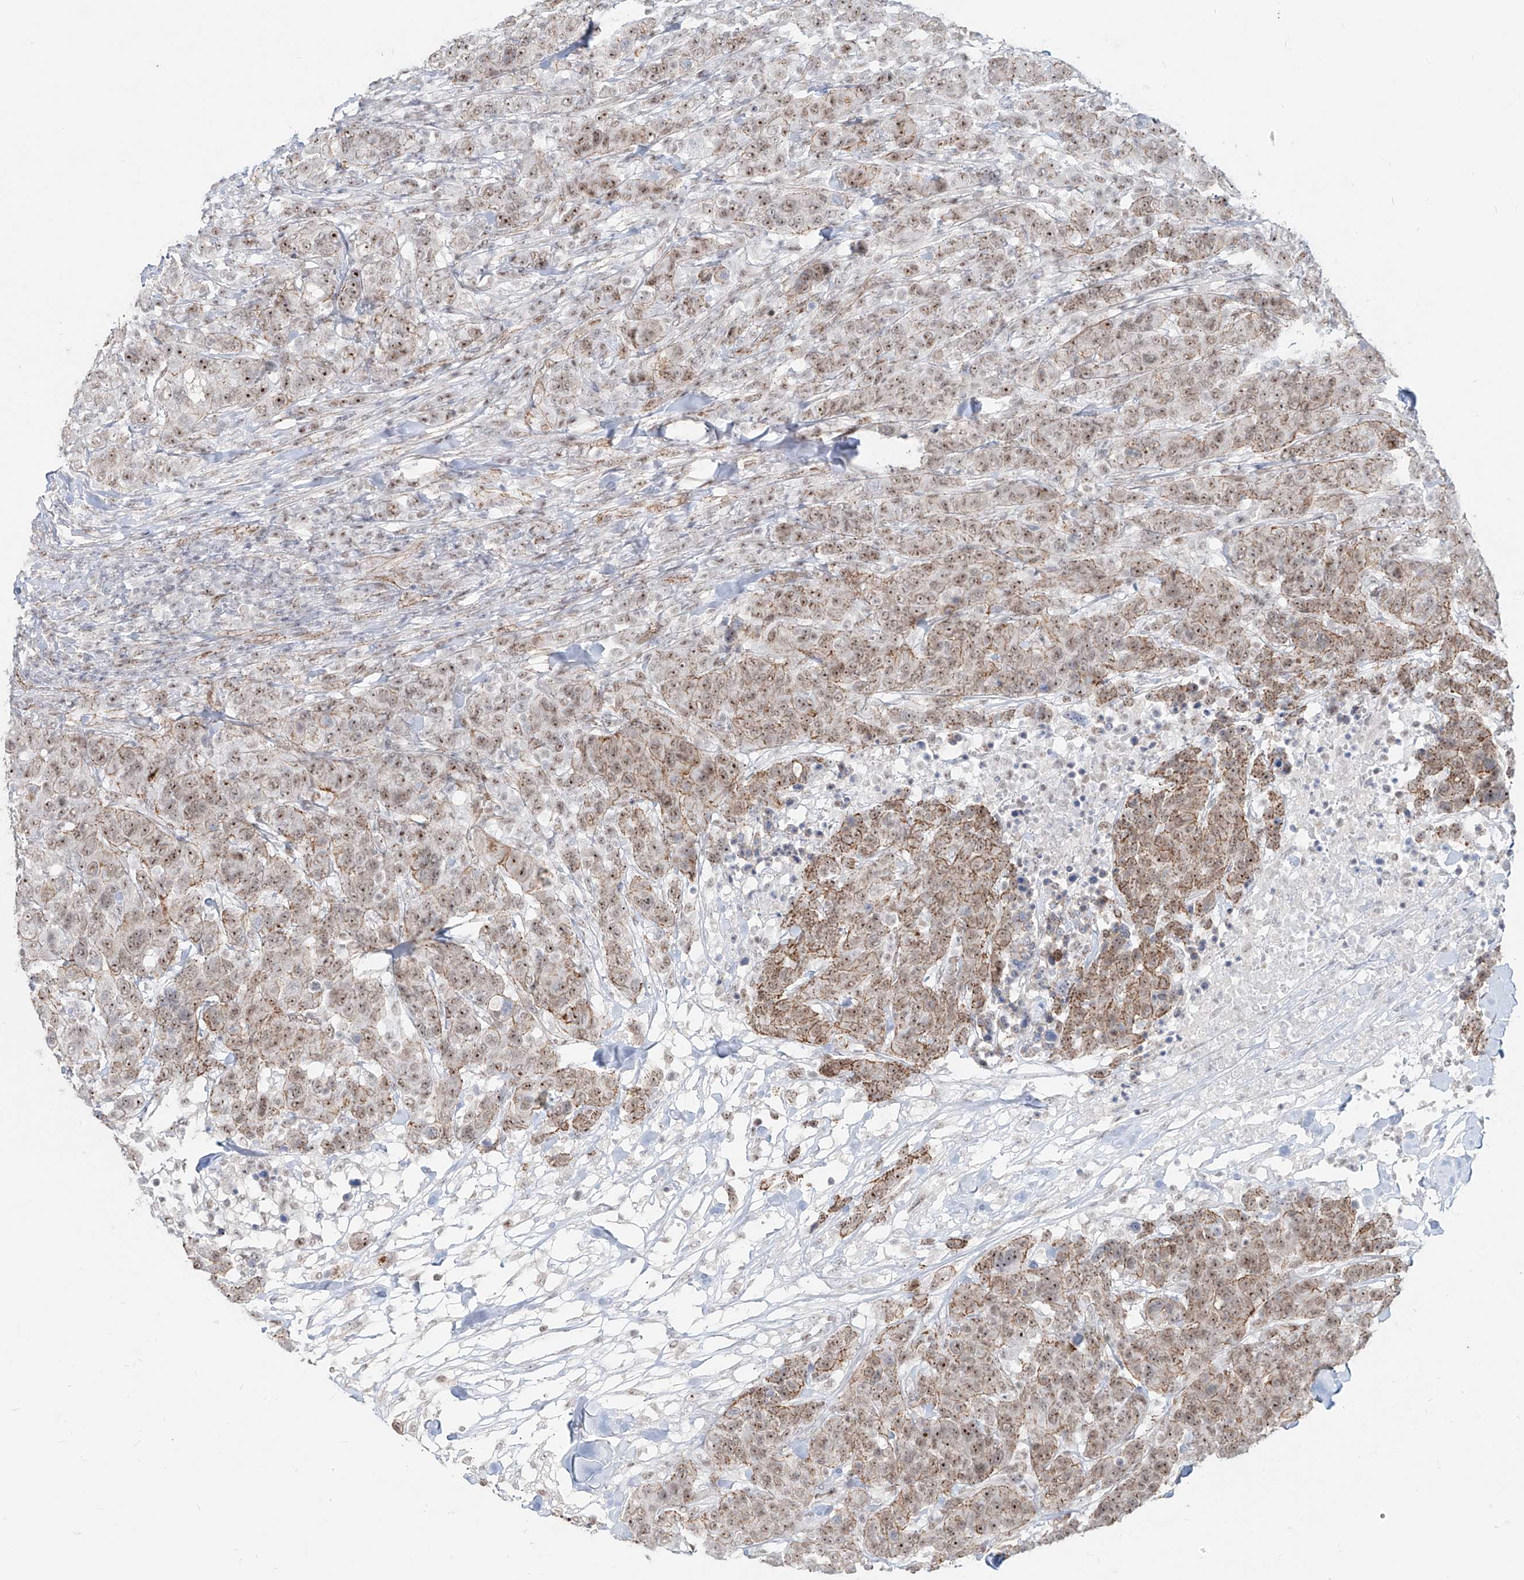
{"staining": {"intensity": "moderate", "quantity": ">75%", "location": "cytoplasmic/membranous,nuclear"}, "tissue": "breast cancer", "cell_type": "Tumor cells", "image_type": "cancer", "snomed": [{"axis": "morphology", "description": "Duct carcinoma"}, {"axis": "topography", "description": "Breast"}], "caption": "Protein staining reveals moderate cytoplasmic/membranous and nuclear positivity in about >75% of tumor cells in breast infiltrating ductal carcinoma.", "gene": "ZNF710", "patient": {"sex": "female", "age": 37}}